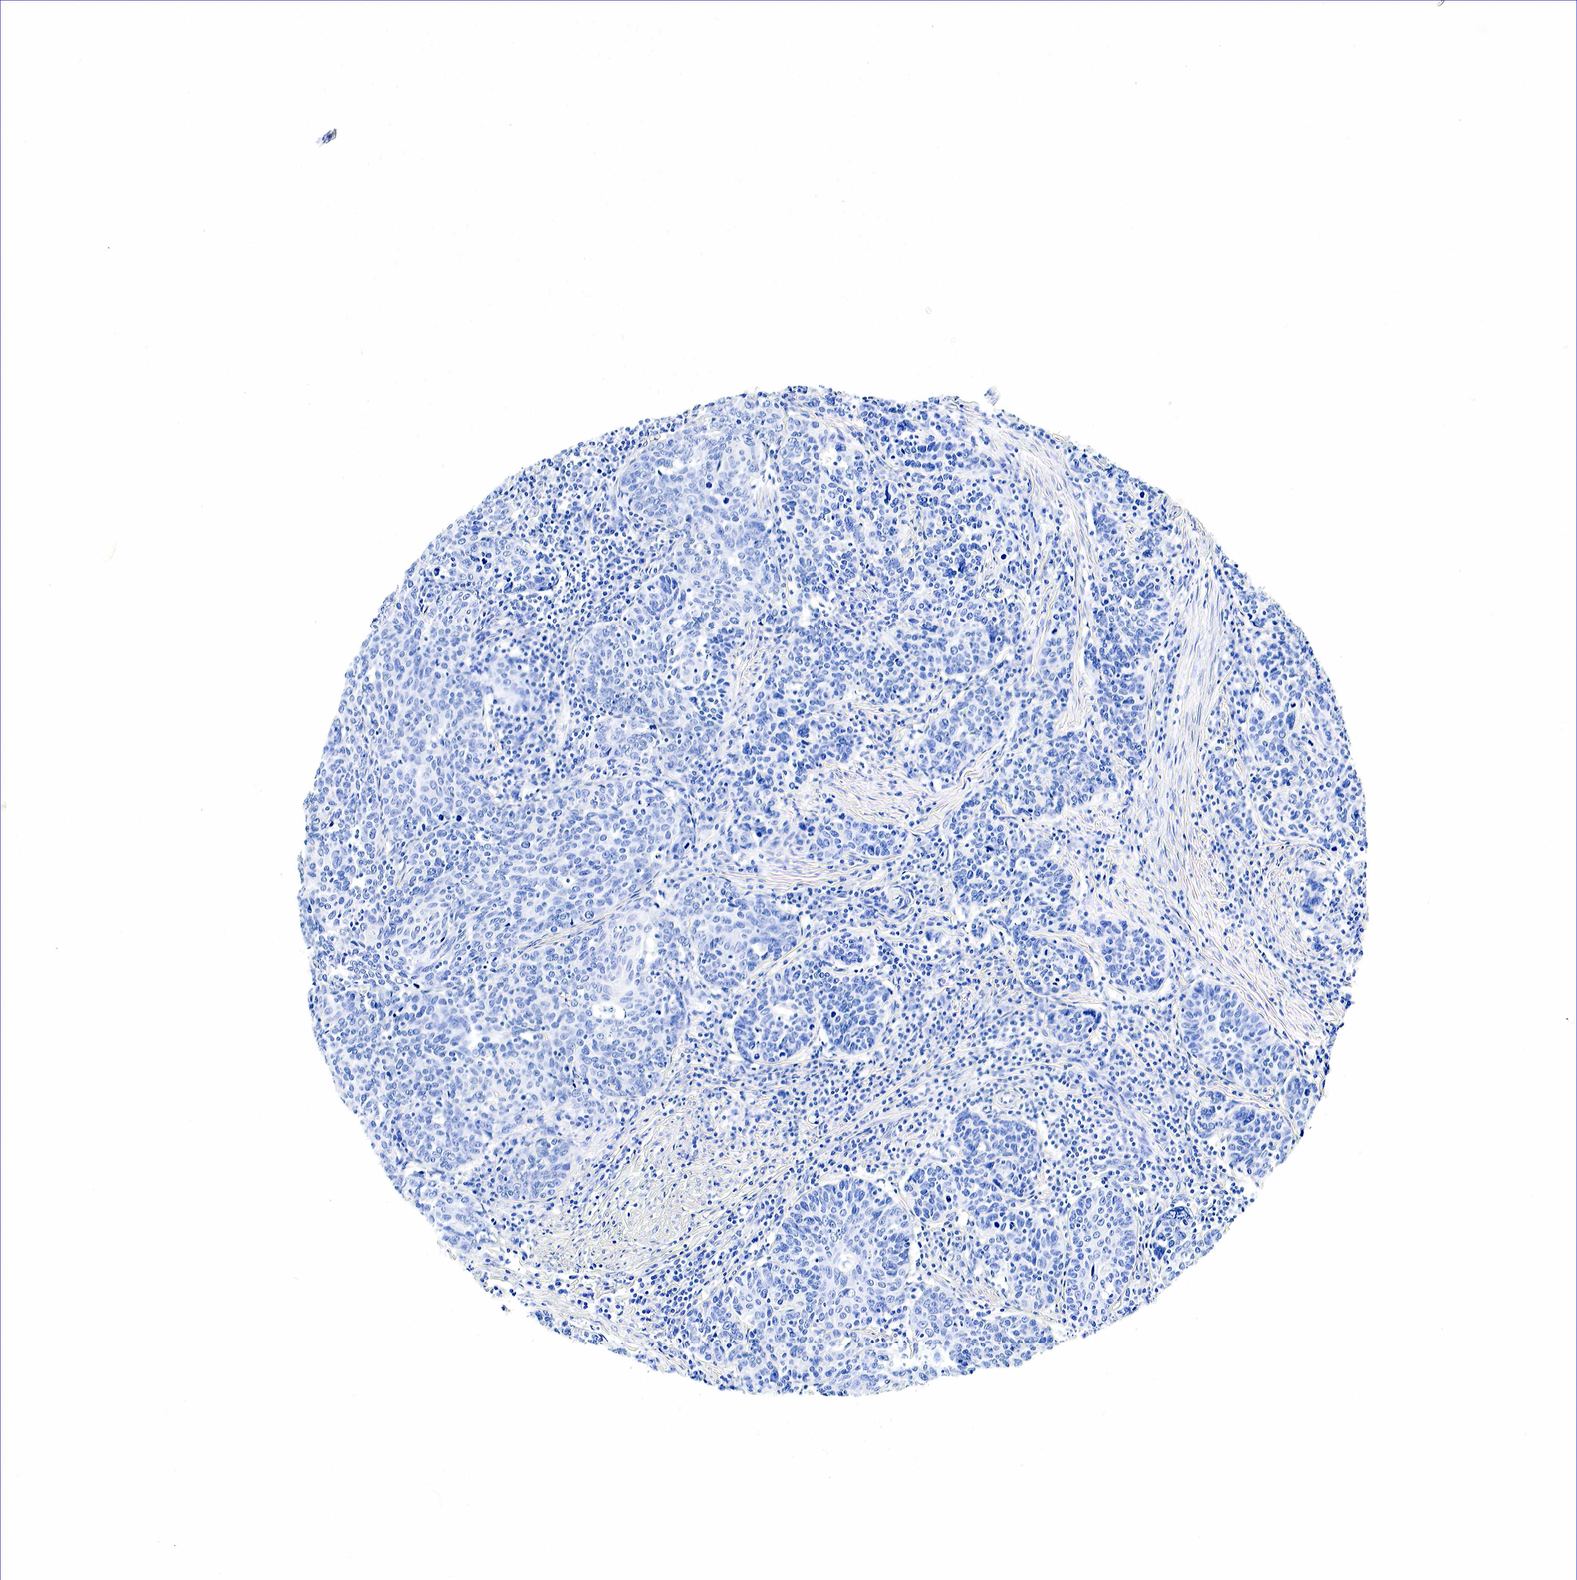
{"staining": {"intensity": "negative", "quantity": "none", "location": "none"}, "tissue": "cervical cancer", "cell_type": "Tumor cells", "image_type": "cancer", "snomed": [{"axis": "morphology", "description": "Squamous cell carcinoma, NOS"}, {"axis": "topography", "description": "Cervix"}], "caption": "Immunohistochemistry (IHC) of cervical squamous cell carcinoma exhibits no expression in tumor cells. (DAB (3,3'-diaminobenzidine) IHC, high magnification).", "gene": "GAST", "patient": {"sex": "female", "age": 41}}